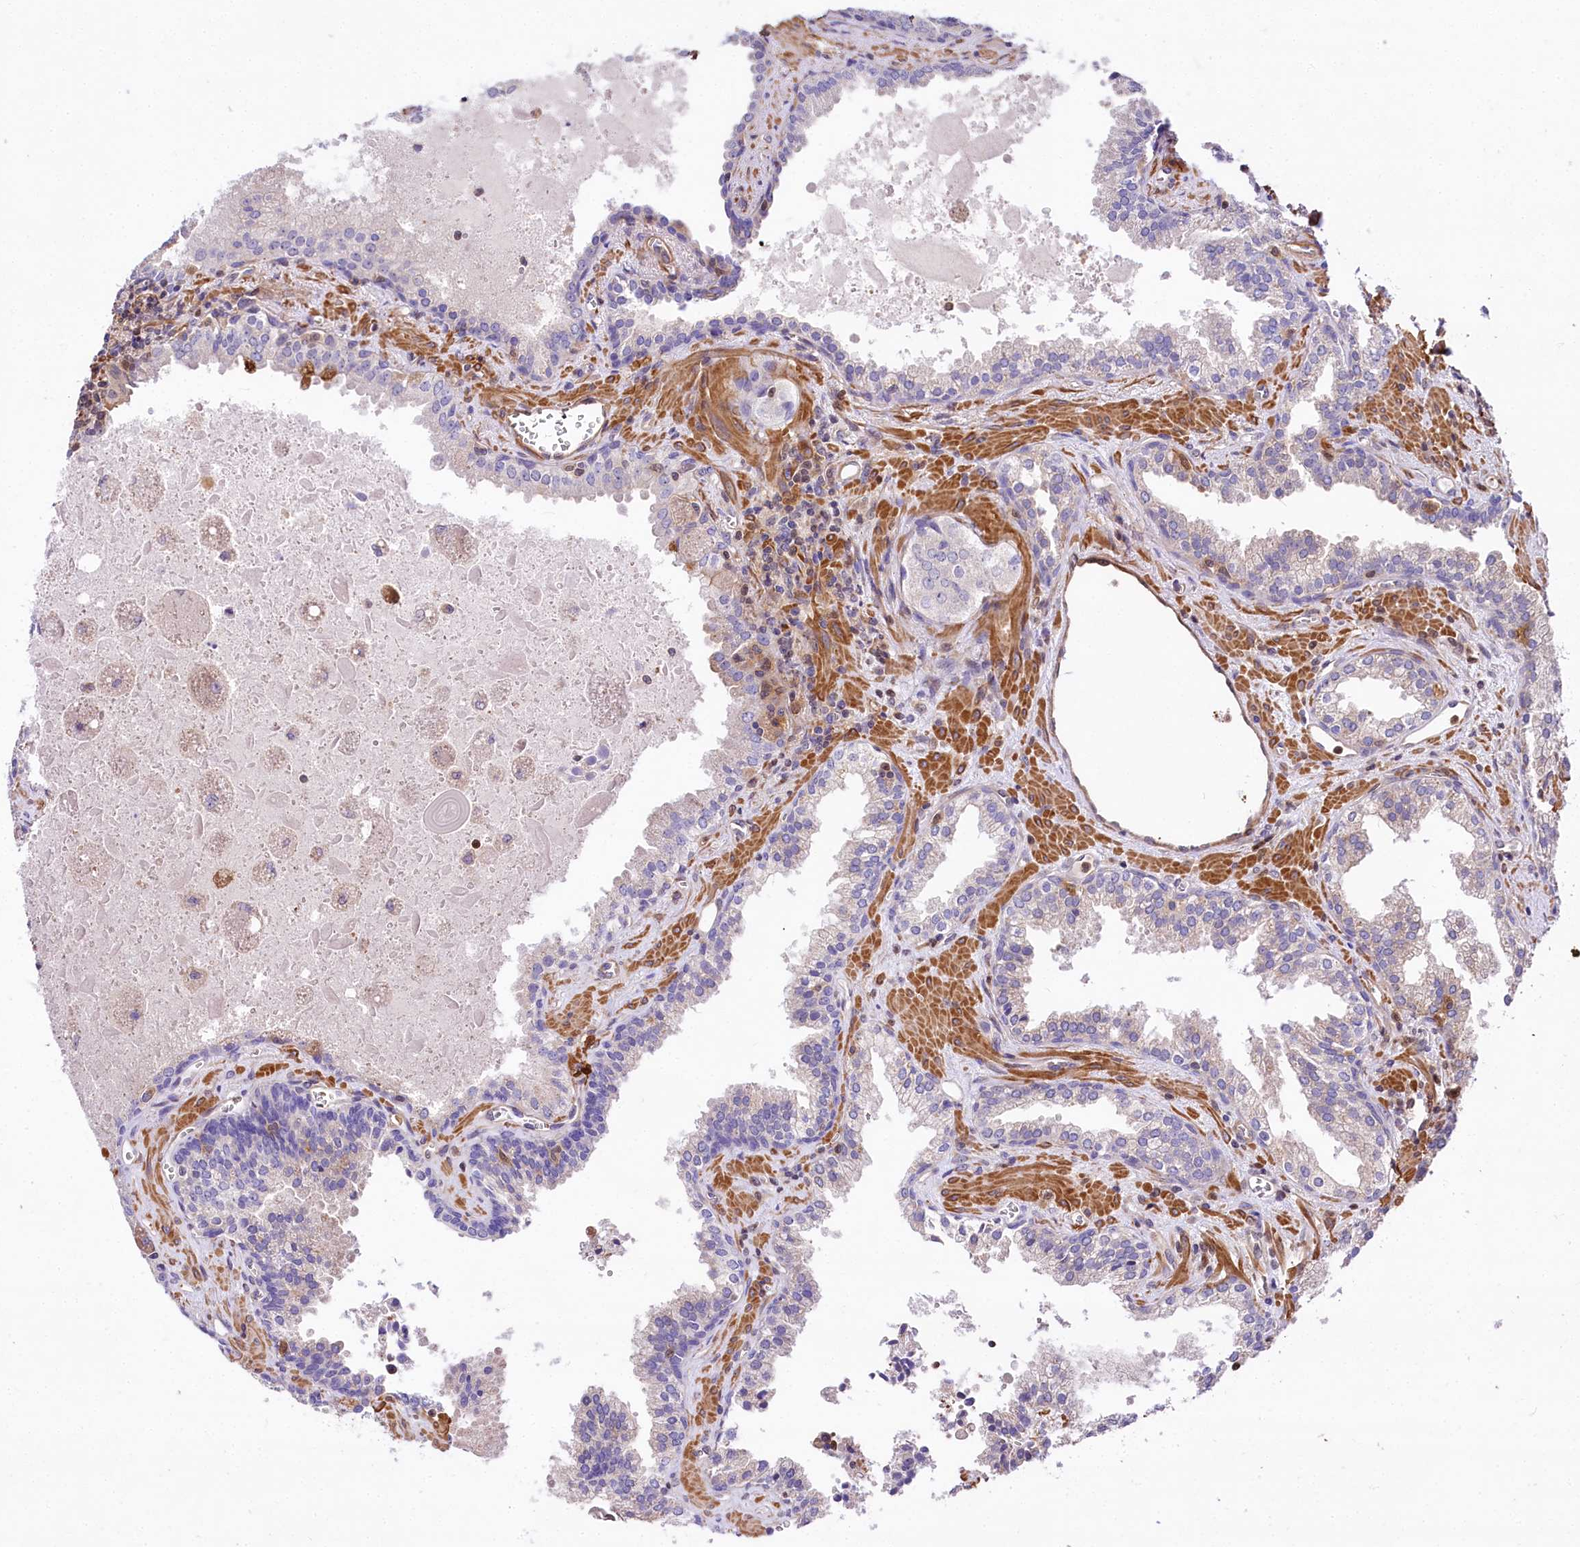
{"staining": {"intensity": "negative", "quantity": "none", "location": "none"}, "tissue": "prostate cancer", "cell_type": "Tumor cells", "image_type": "cancer", "snomed": [{"axis": "morphology", "description": "Adenocarcinoma, High grade"}, {"axis": "topography", "description": "Prostate"}], "caption": "This is an IHC photomicrograph of human prostate cancer (high-grade adenocarcinoma). There is no expression in tumor cells.", "gene": "FCHSD2", "patient": {"sex": "male", "age": 68}}